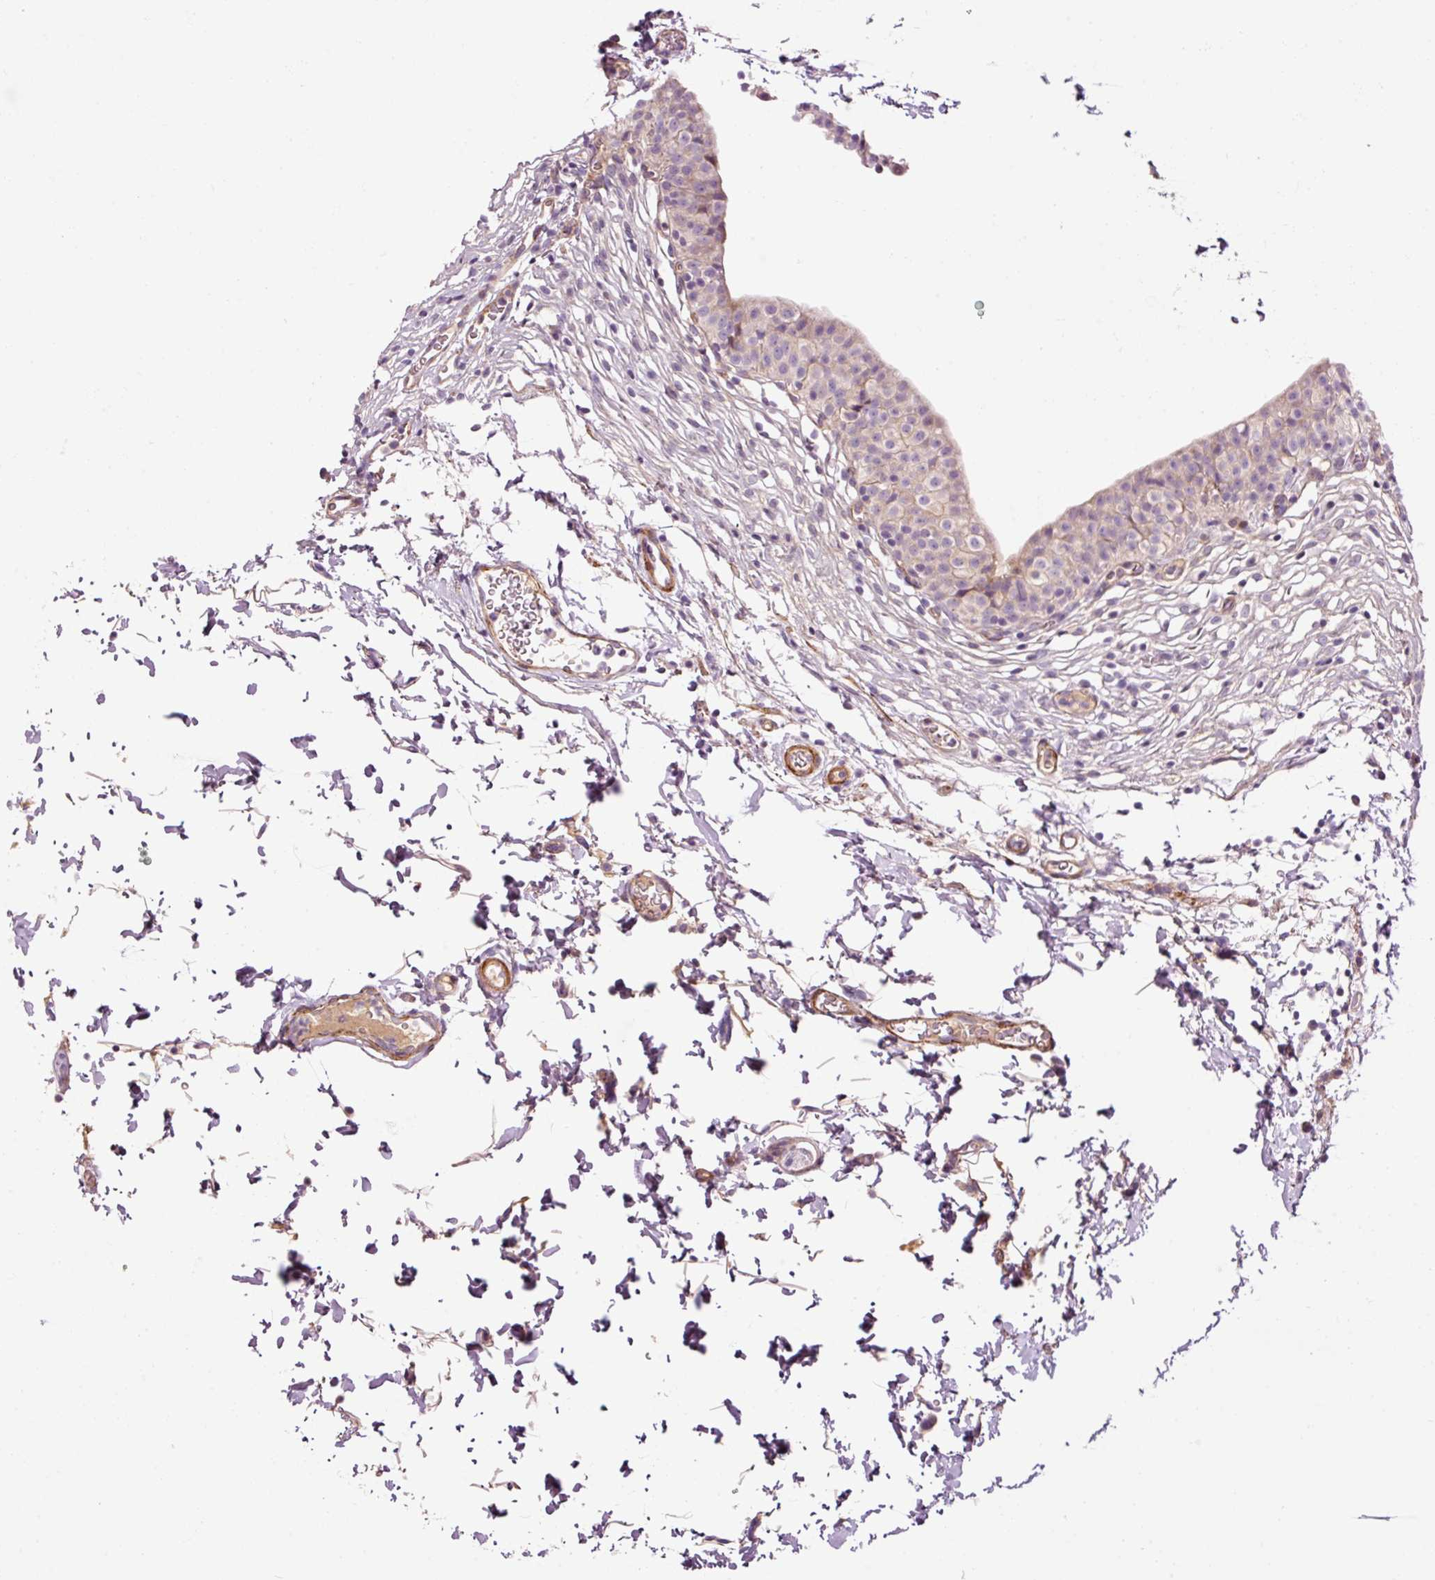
{"staining": {"intensity": "moderate", "quantity": "25%-75%", "location": "cytoplasmic/membranous"}, "tissue": "urinary bladder", "cell_type": "Urothelial cells", "image_type": "normal", "snomed": [{"axis": "morphology", "description": "Normal tissue, NOS"}, {"axis": "topography", "description": "Urinary bladder"}, {"axis": "topography", "description": "Peripheral nerve tissue"}], "caption": "Unremarkable urinary bladder shows moderate cytoplasmic/membranous expression in about 25%-75% of urothelial cells (IHC, brightfield microscopy, high magnification)..", "gene": "ANKRD20A1", "patient": {"sex": "male", "age": 55}}